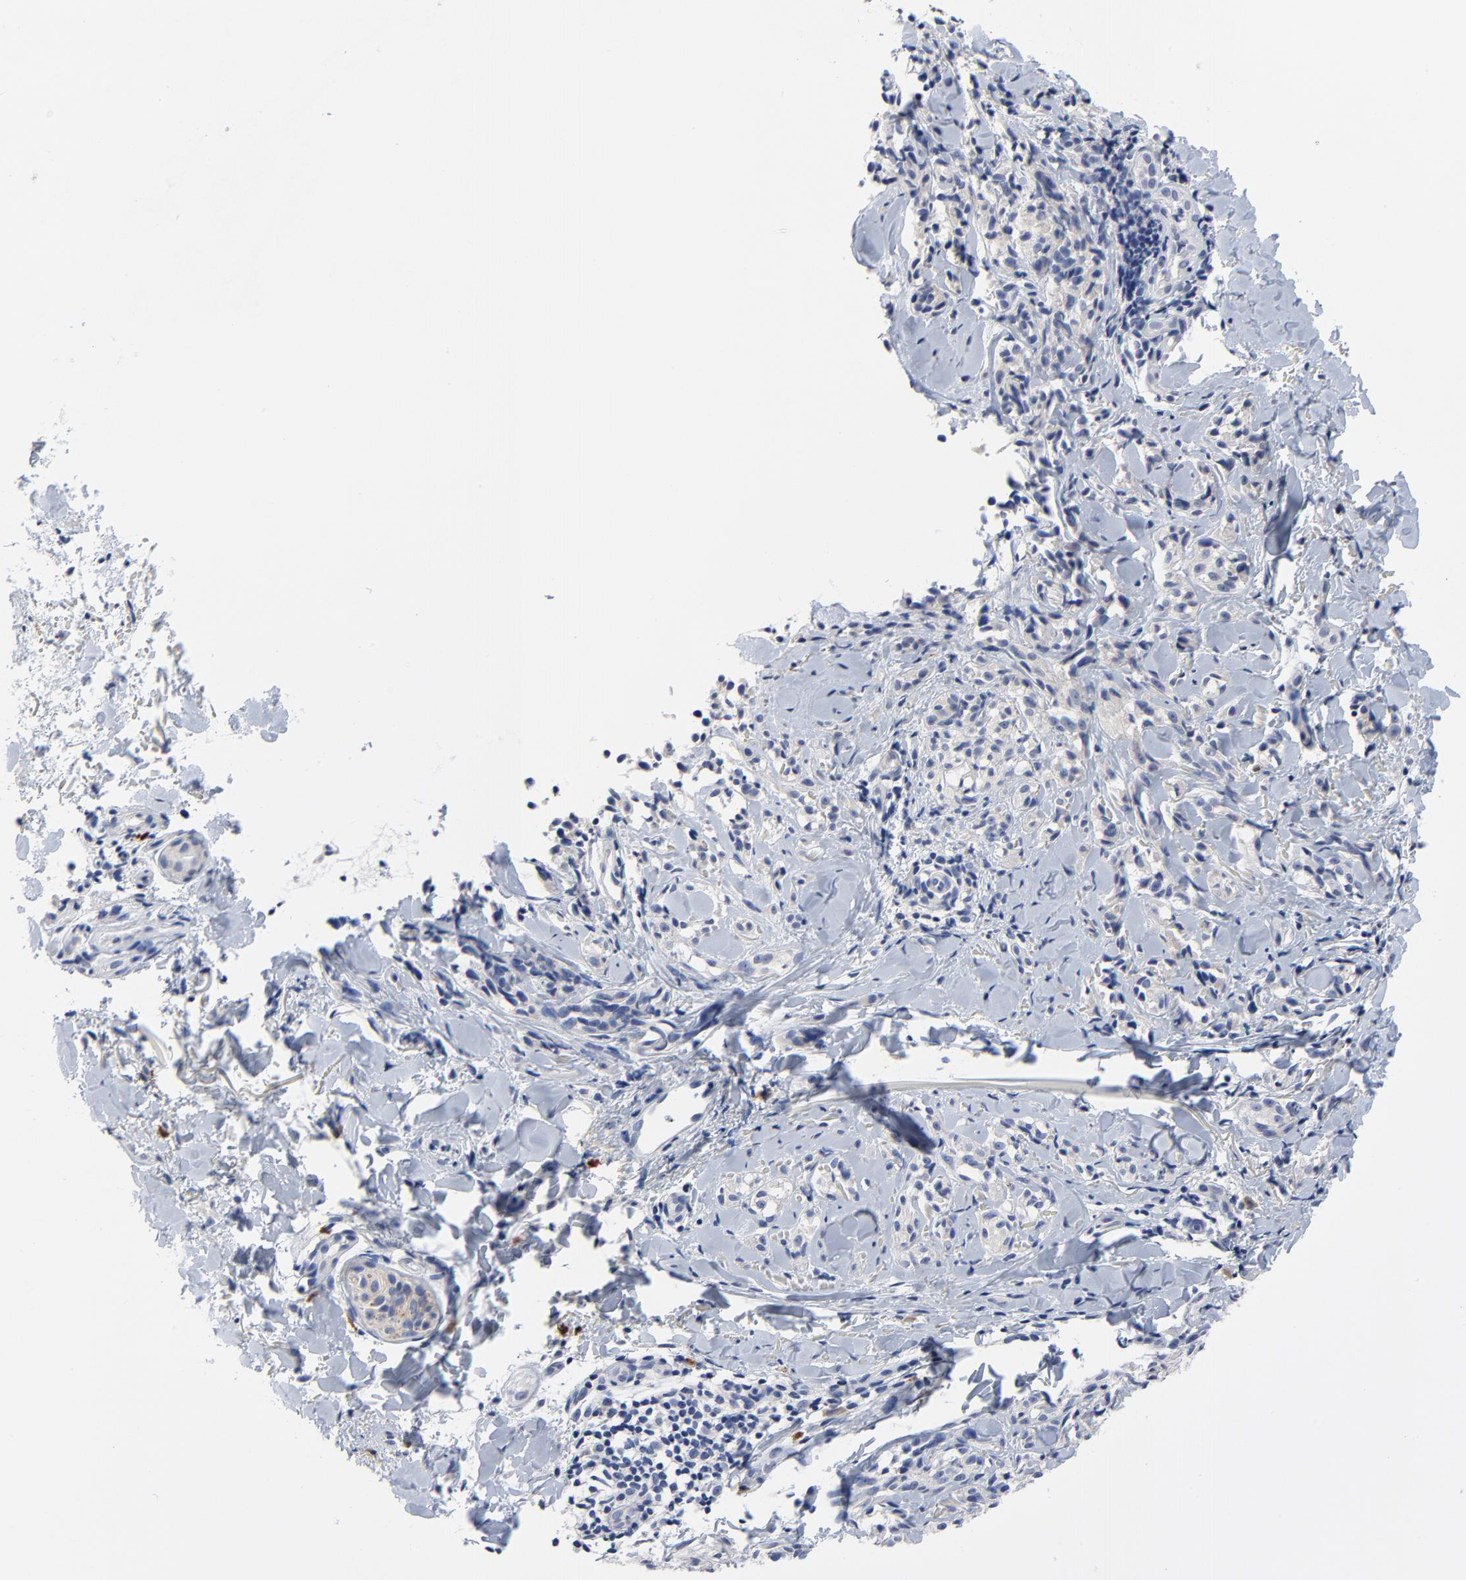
{"staining": {"intensity": "negative", "quantity": "none", "location": "none"}, "tissue": "melanoma", "cell_type": "Tumor cells", "image_type": "cancer", "snomed": [{"axis": "morphology", "description": "Malignant melanoma, Metastatic site"}, {"axis": "topography", "description": "Skin"}], "caption": "This is an immunohistochemistry (IHC) image of melanoma. There is no expression in tumor cells.", "gene": "FBXL5", "patient": {"sex": "female", "age": 66}}